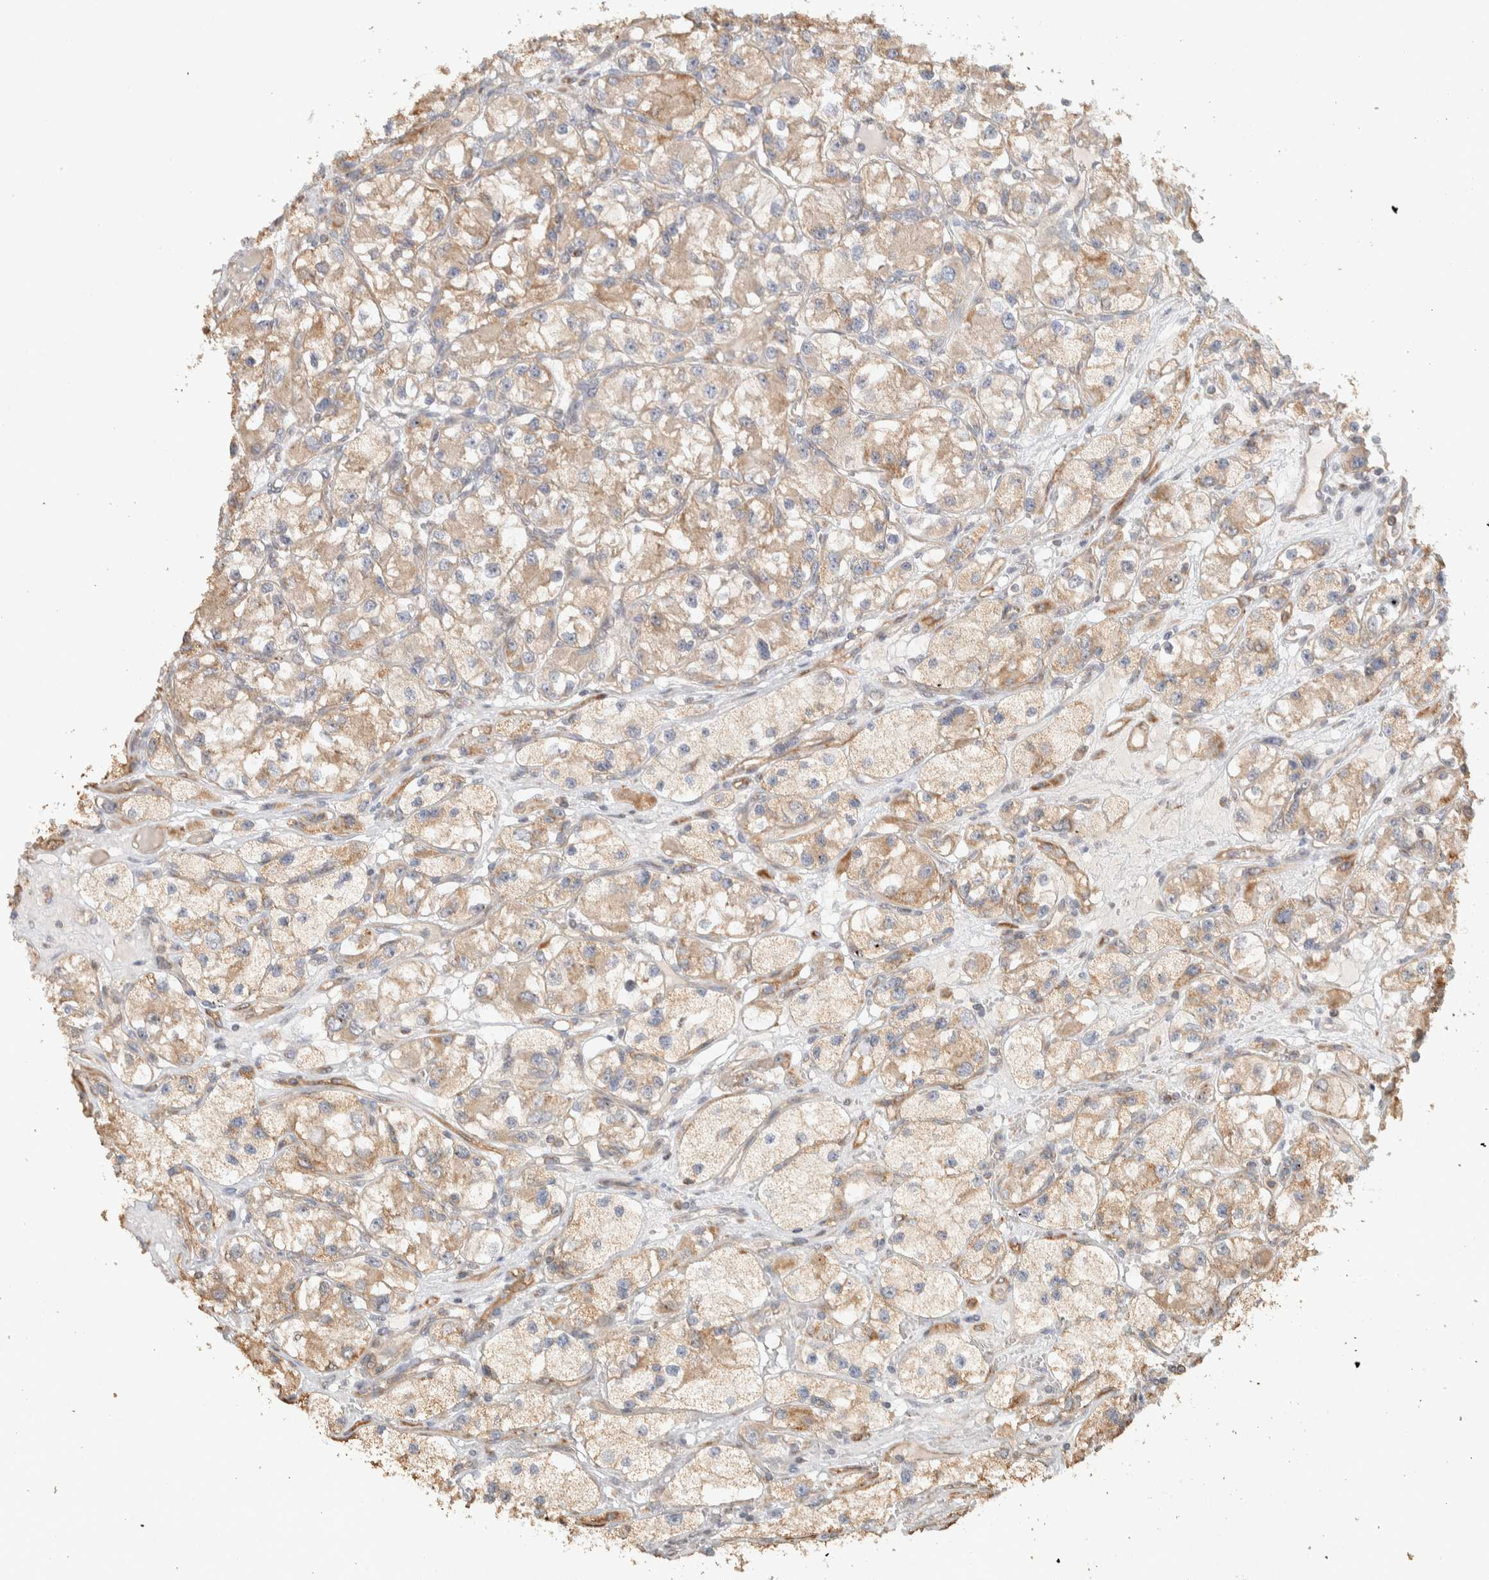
{"staining": {"intensity": "weak", "quantity": ">75%", "location": "cytoplasmic/membranous"}, "tissue": "renal cancer", "cell_type": "Tumor cells", "image_type": "cancer", "snomed": [{"axis": "morphology", "description": "Adenocarcinoma, NOS"}, {"axis": "topography", "description": "Kidney"}], "caption": "Protein expression analysis of adenocarcinoma (renal) displays weak cytoplasmic/membranous expression in about >75% of tumor cells.", "gene": "KIF9", "patient": {"sex": "female", "age": 57}}